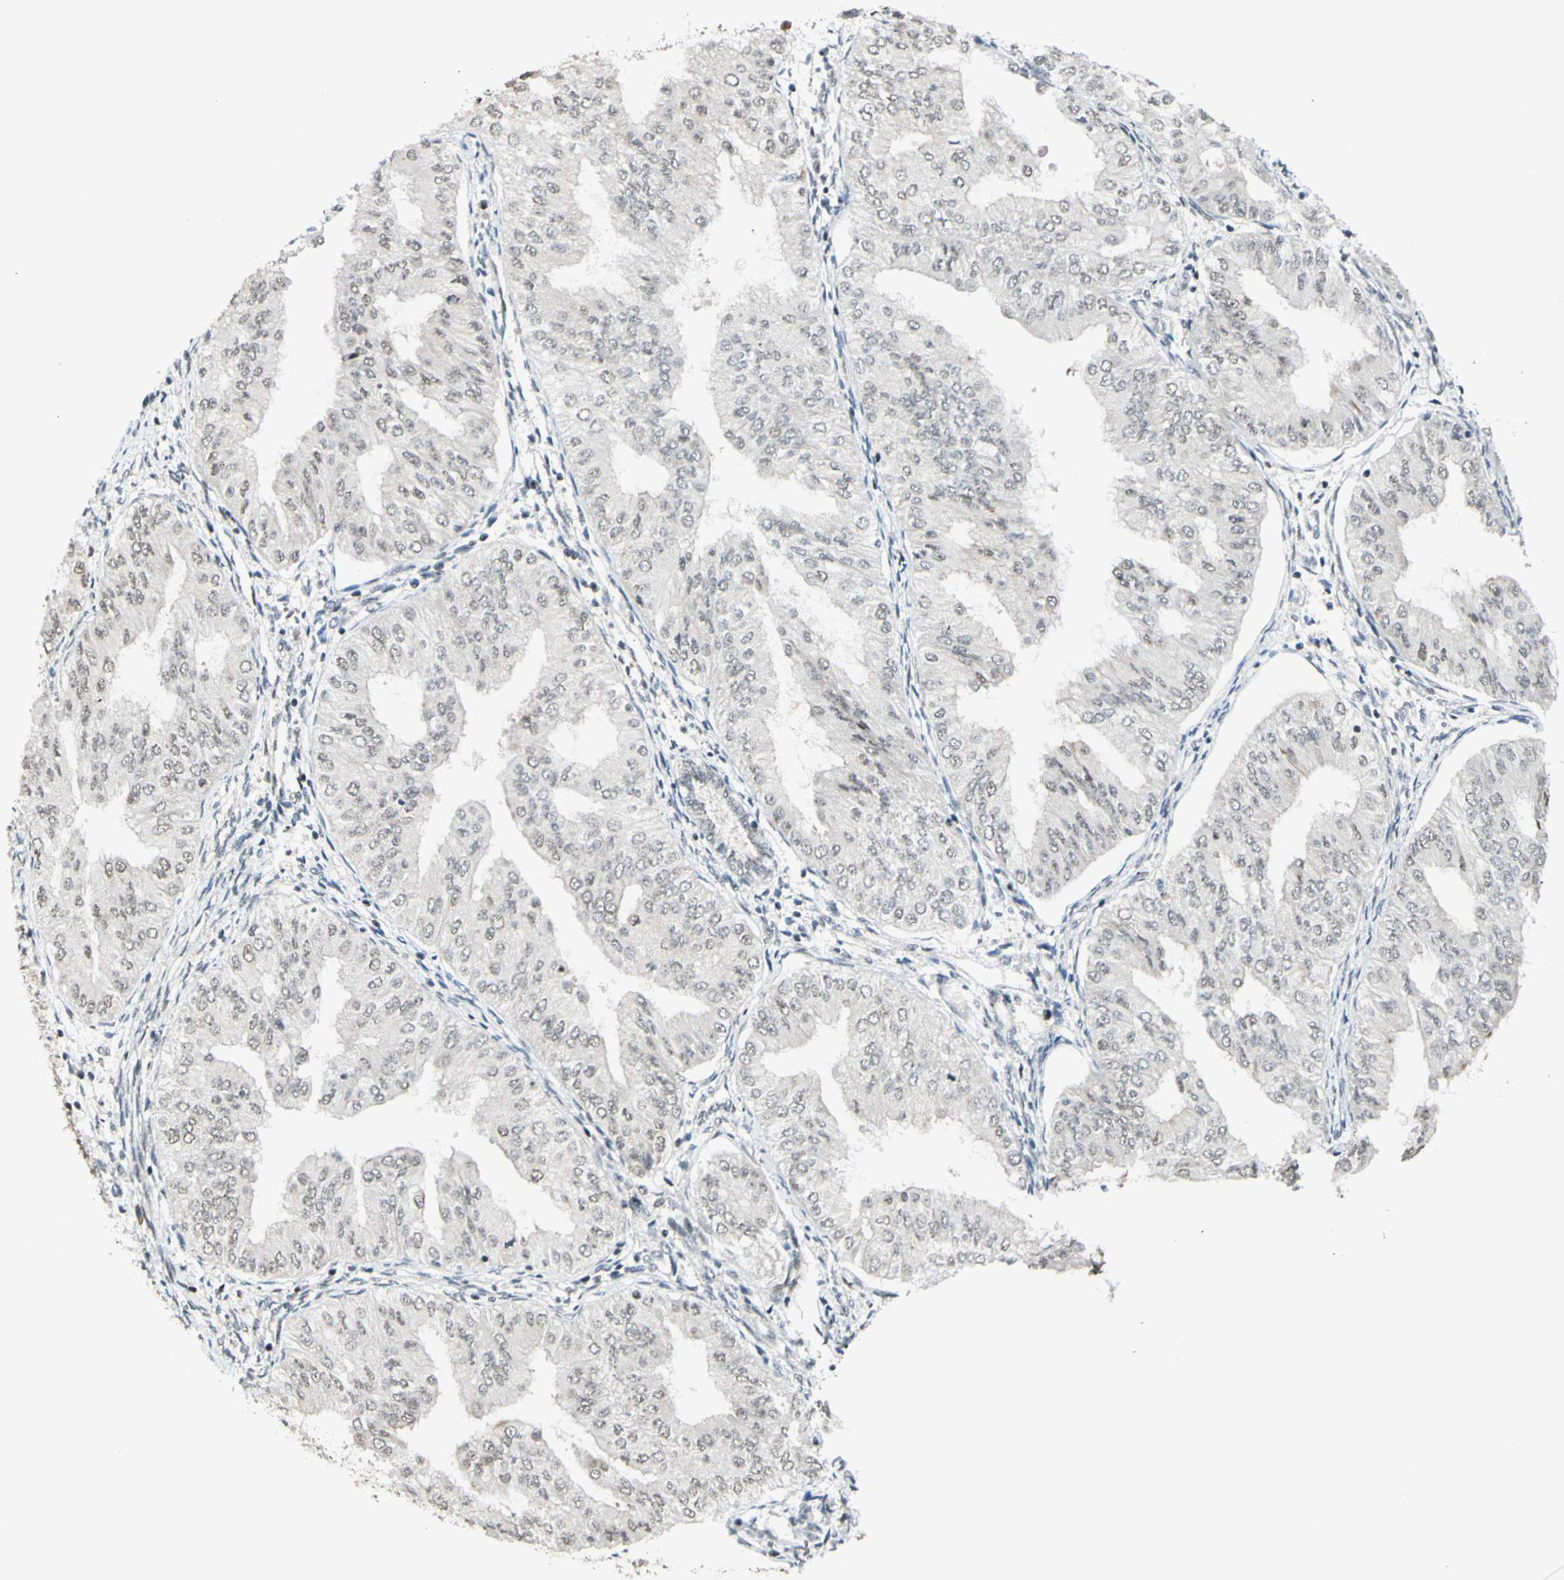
{"staining": {"intensity": "weak", "quantity": ">75%", "location": "cytoplasmic/membranous"}, "tissue": "endometrial cancer", "cell_type": "Tumor cells", "image_type": "cancer", "snomed": [{"axis": "morphology", "description": "Adenocarcinoma, NOS"}, {"axis": "topography", "description": "Endometrium"}], "caption": "The image exhibits staining of endometrial cancer, revealing weak cytoplasmic/membranous protein expression (brown color) within tumor cells.", "gene": "BRMS1", "patient": {"sex": "female", "age": 53}}